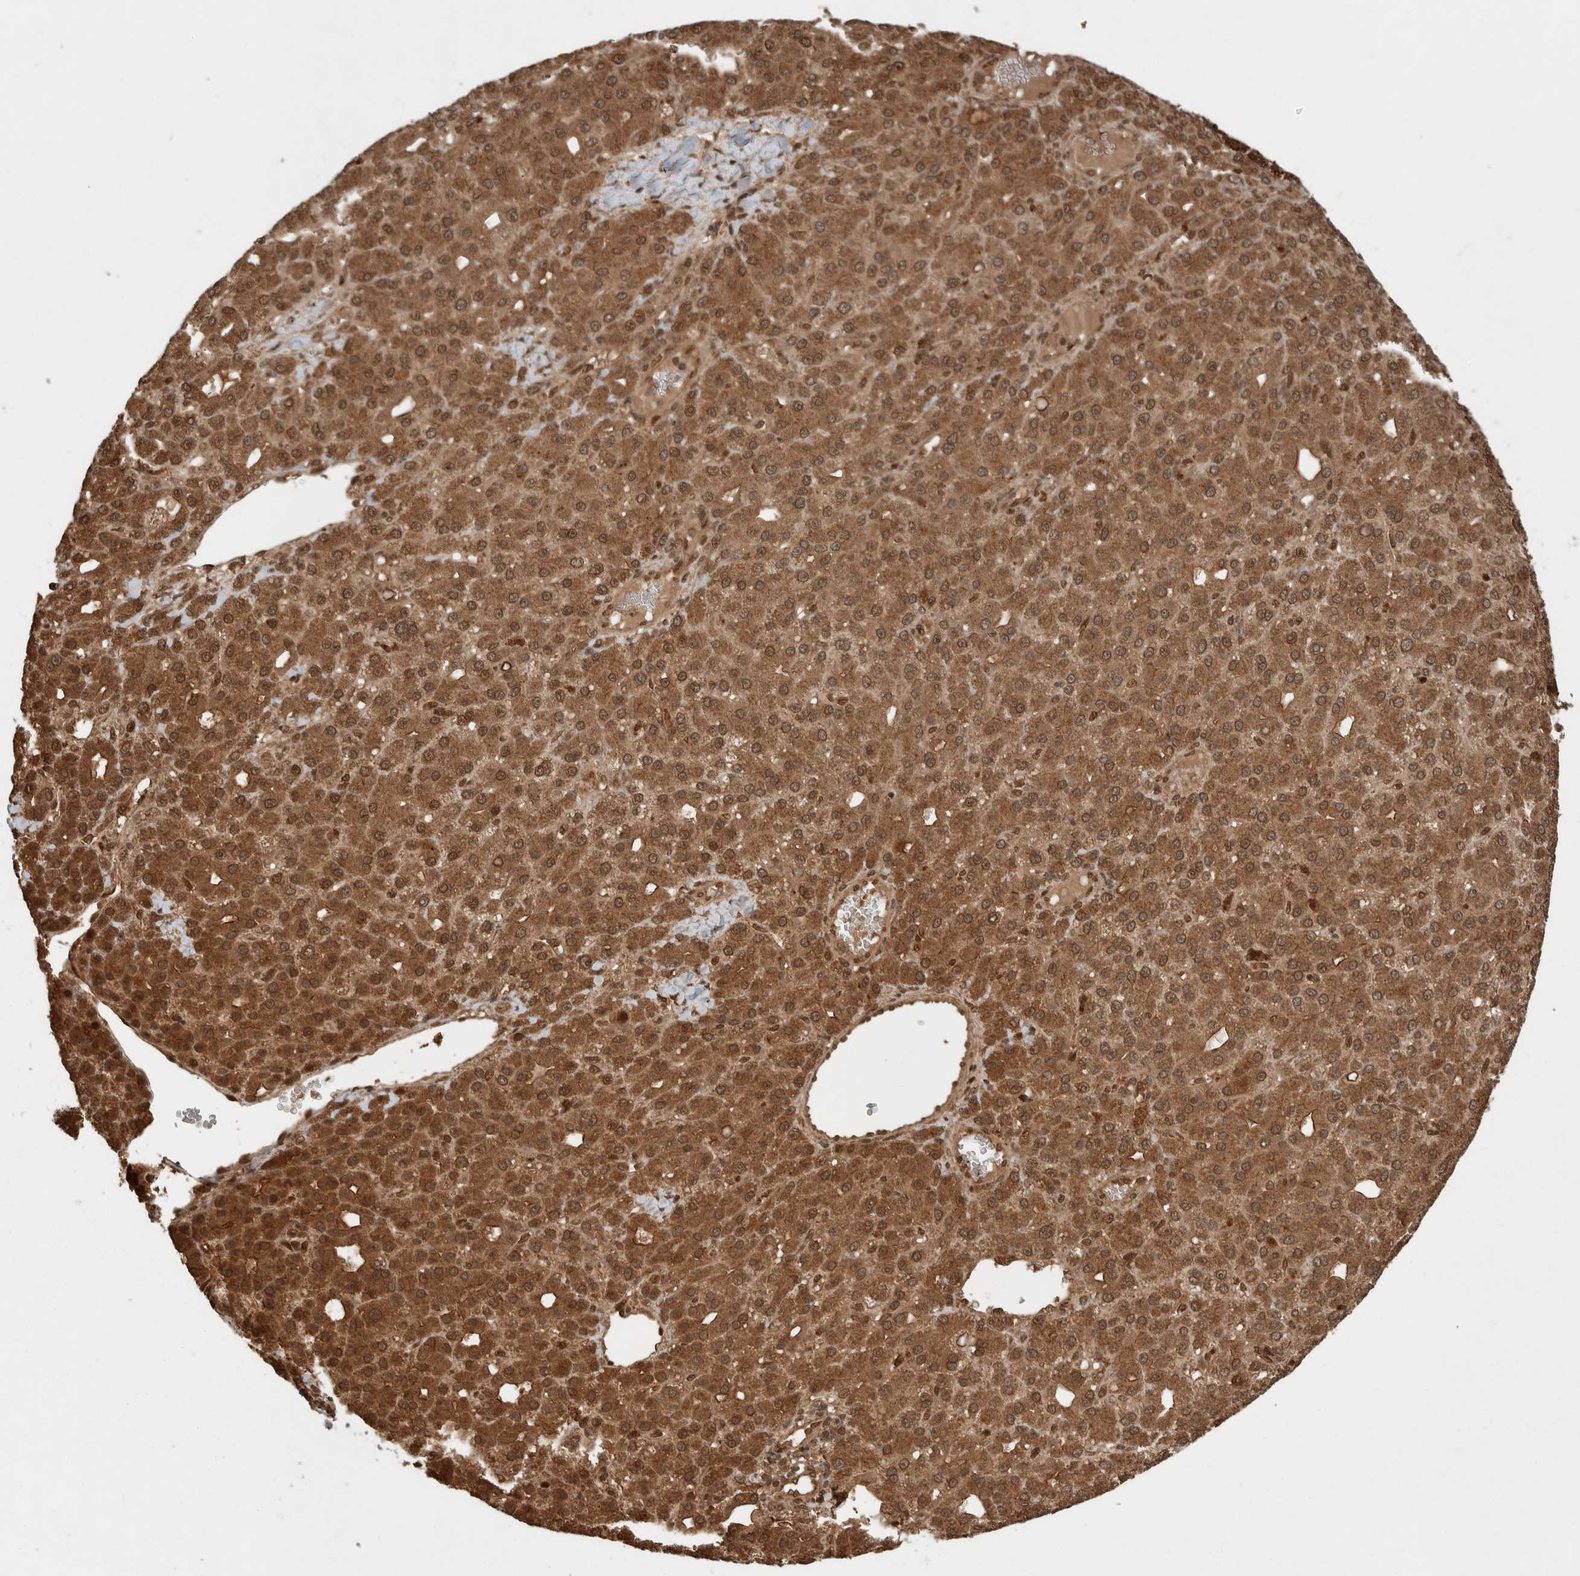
{"staining": {"intensity": "moderate", "quantity": ">75%", "location": "cytoplasmic/membranous,nuclear"}, "tissue": "liver cancer", "cell_type": "Tumor cells", "image_type": "cancer", "snomed": [{"axis": "morphology", "description": "Carcinoma, Hepatocellular, NOS"}, {"axis": "topography", "description": "Liver"}], "caption": "Brown immunohistochemical staining in liver hepatocellular carcinoma reveals moderate cytoplasmic/membranous and nuclear positivity in approximately >75% of tumor cells. The protein is shown in brown color, while the nuclei are stained blue.", "gene": "CNTROB", "patient": {"sex": "male", "age": 67}}